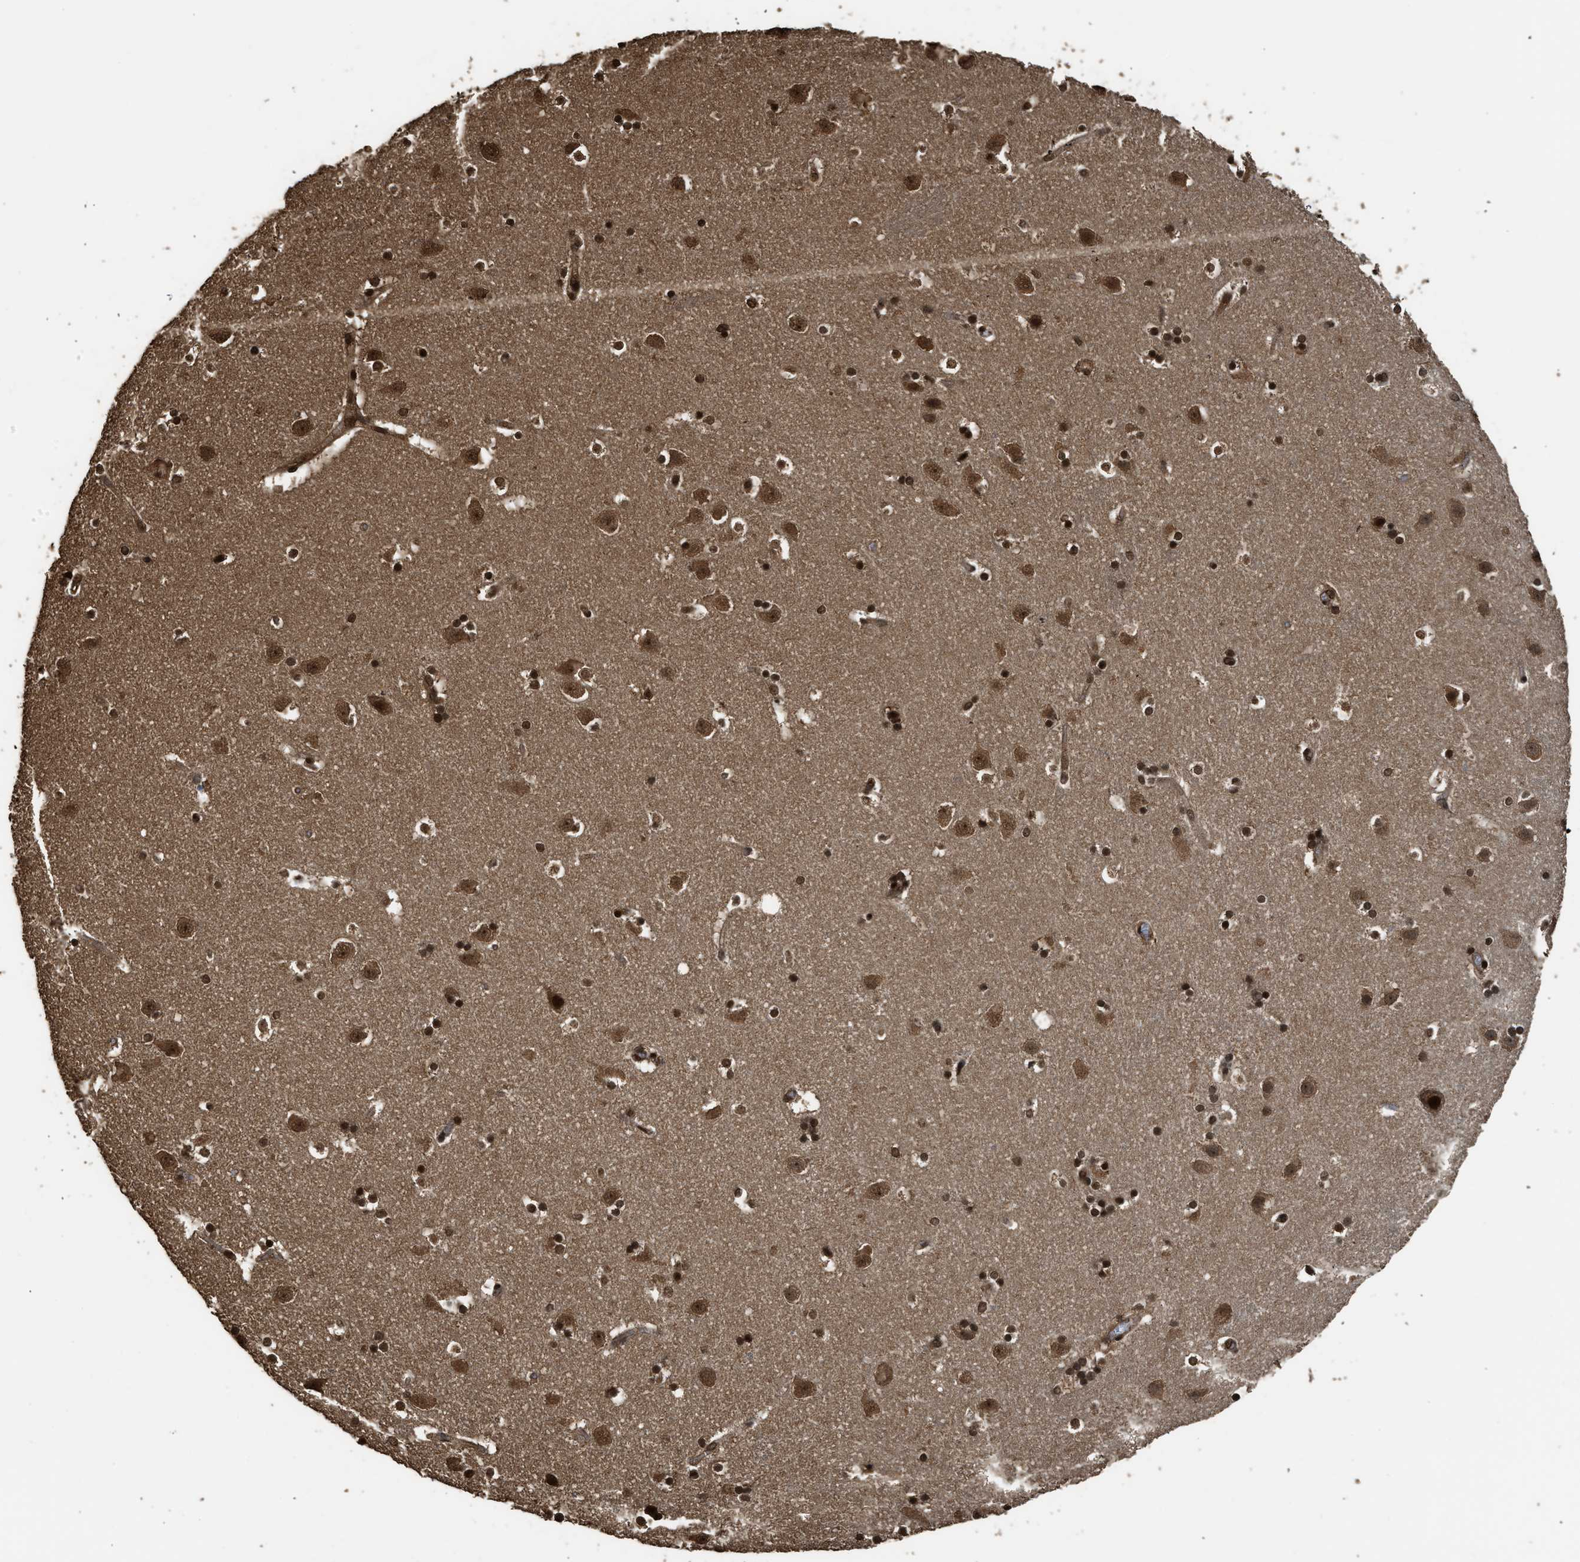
{"staining": {"intensity": "strong", "quantity": ">75%", "location": "nuclear"}, "tissue": "caudate", "cell_type": "Glial cells", "image_type": "normal", "snomed": [{"axis": "morphology", "description": "Normal tissue, NOS"}, {"axis": "topography", "description": "Lateral ventricle wall"}], "caption": "Caudate stained with IHC reveals strong nuclear positivity in approximately >75% of glial cells.", "gene": "MYBL2", "patient": {"sex": "male", "age": 45}}